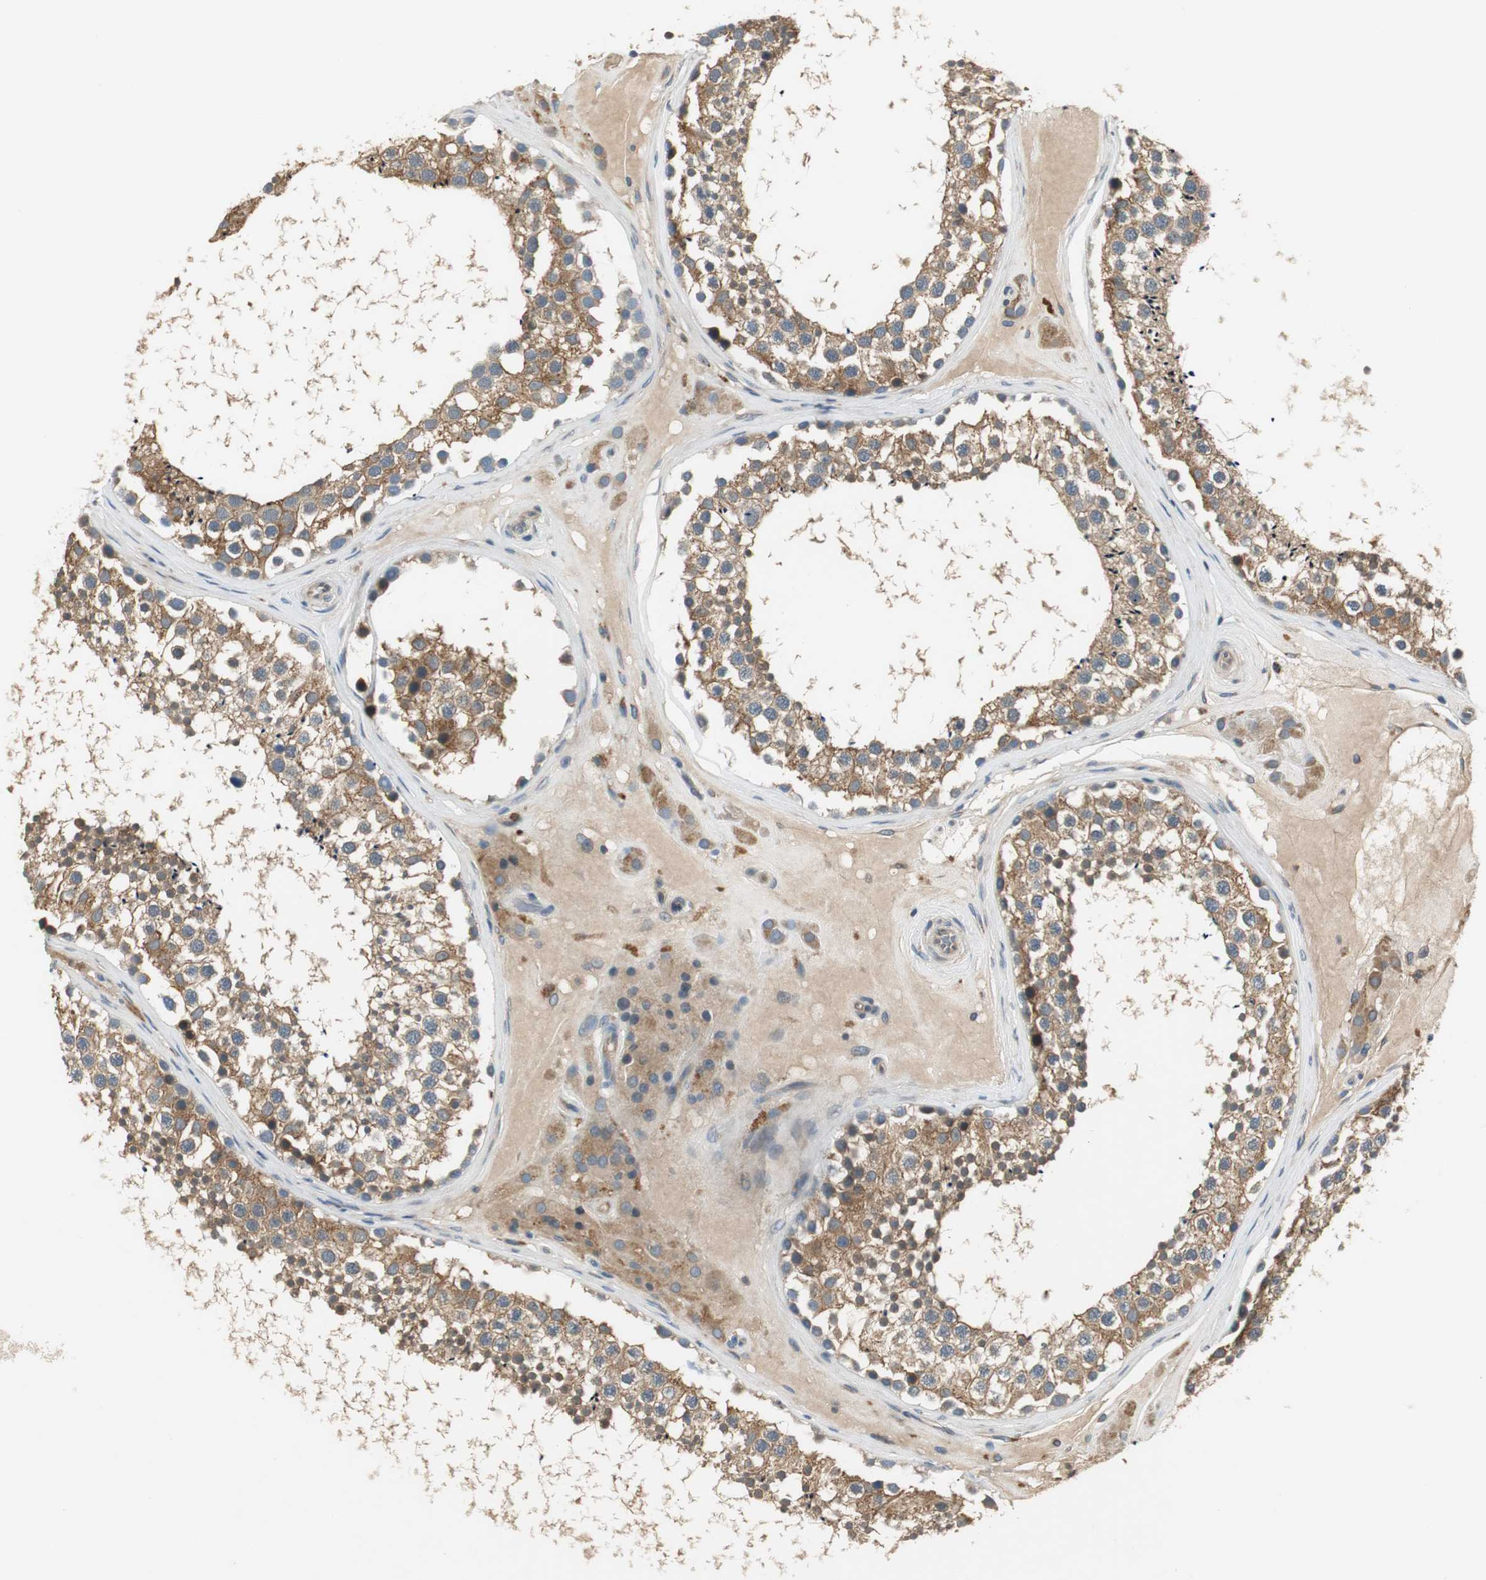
{"staining": {"intensity": "moderate", "quantity": ">75%", "location": "cytoplasmic/membranous"}, "tissue": "testis", "cell_type": "Cells in seminiferous ducts", "image_type": "normal", "snomed": [{"axis": "morphology", "description": "Normal tissue, NOS"}, {"axis": "topography", "description": "Testis"}], "caption": "Benign testis demonstrates moderate cytoplasmic/membranous positivity in approximately >75% of cells in seminiferous ducts, visualized by immunohistochemistry.", "gene": "PRKAA1", "patient": {"sex": "male", "age": 46}}